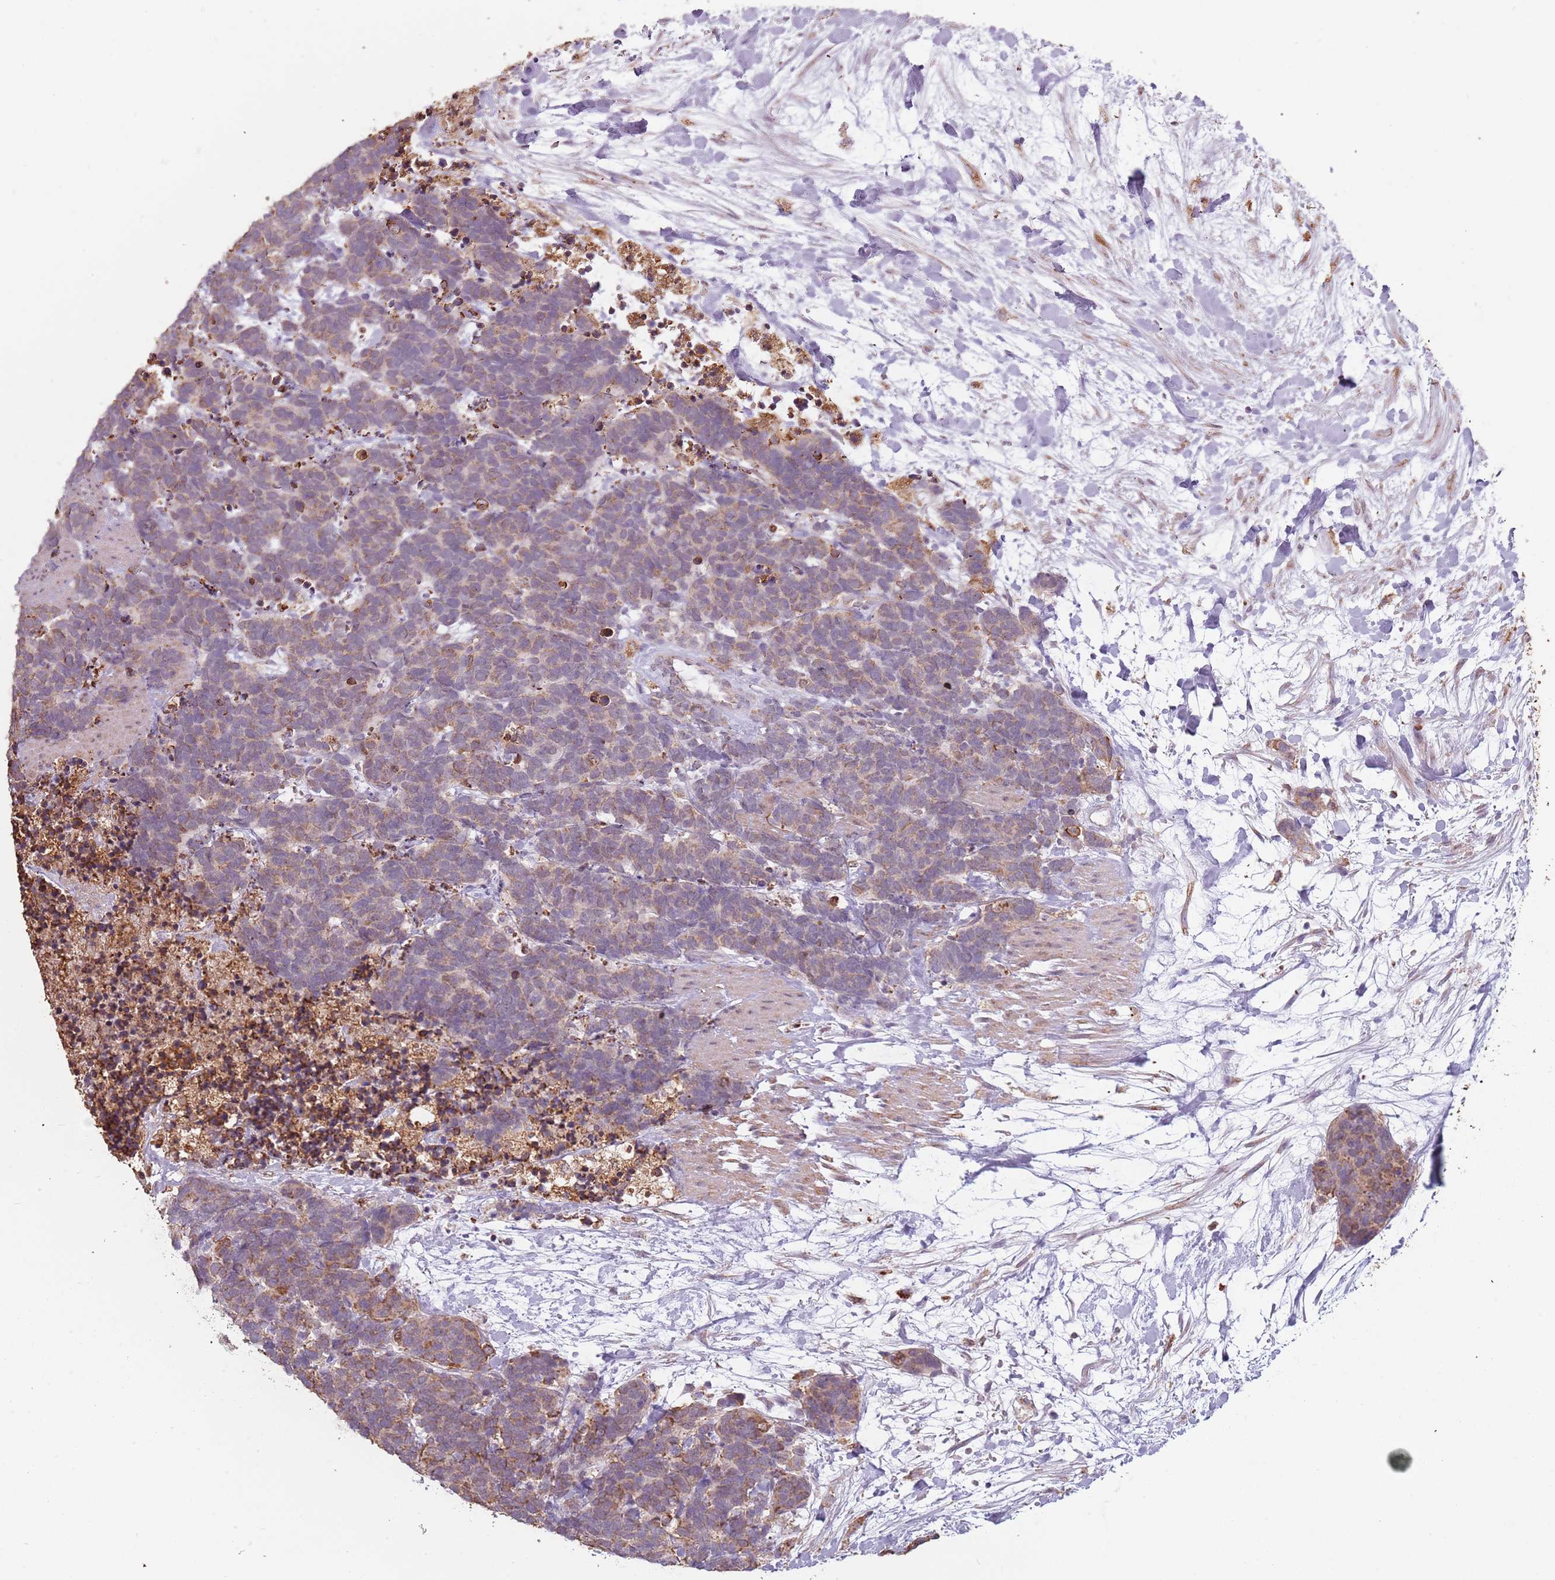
{"staining": {"intensity": "moderate", "quantity": ">75%", "location": "cytoplasmic/membranous"}, "tissue": "carcinoid", "cell_type": "Tumor cells", "image_type": "cancer", "snomed": [{"axis": "morphology", "description": "Carcinoma, NOS"}, {"axis": "morphology", "description": "Carcinoid, malignant, NOS"}, {"axis": "topography", "description": "Prostate"}], "caption": "An image showing moderate cytoplasmic/membranous expression in about >75% of tumor cells in carcinoid, as visualized by brown immunohistochemical staining.", "gene": "ATOSB", "patient": {"sex": "male", "age": 57}}